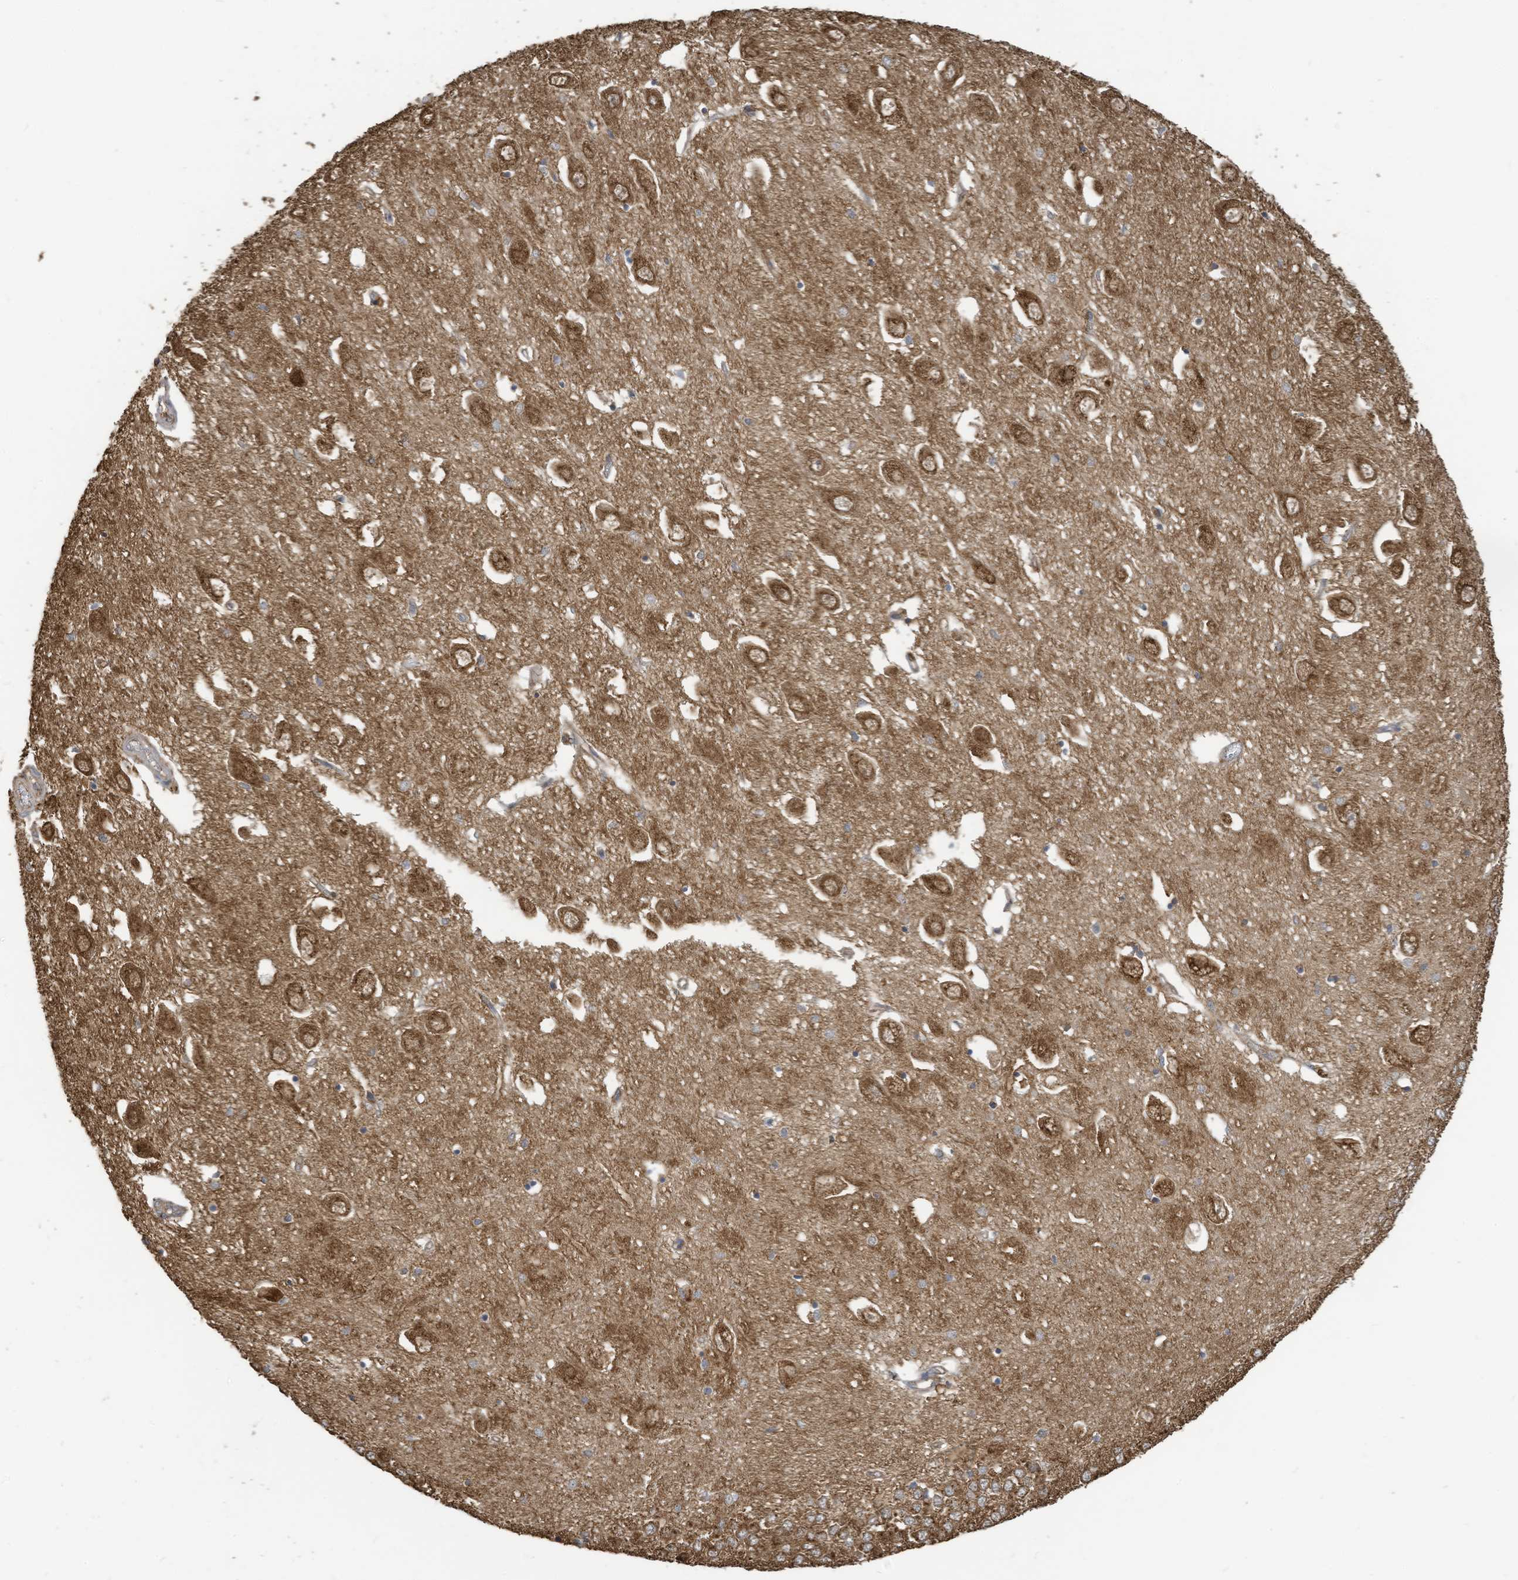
{"staining": {"intensity": "weak", "quantity": "<25%", "location": "cytoplasmic/membranous"}, "tissue": "hippocampus", "cell_type": "Glial cells", "image_type": "normal", "snomed": [{"axis": "morphology", "description": "Normal tissue, NOS"}, {"axis": "topography", "description": "Hippocampus"}], "caption": "A histopathology image of hippocampus stained for a protein demonstrates no brown staining in glial cells. The staining was performed using DAB (3,3'-diaminobenzidine) to visualize the protein expression in brown, while the nuclei were stained in blue with hematoxylin (Magnification: 20x).", "gene": "COX10", "patient": {"sex": "female", "age": 64}}